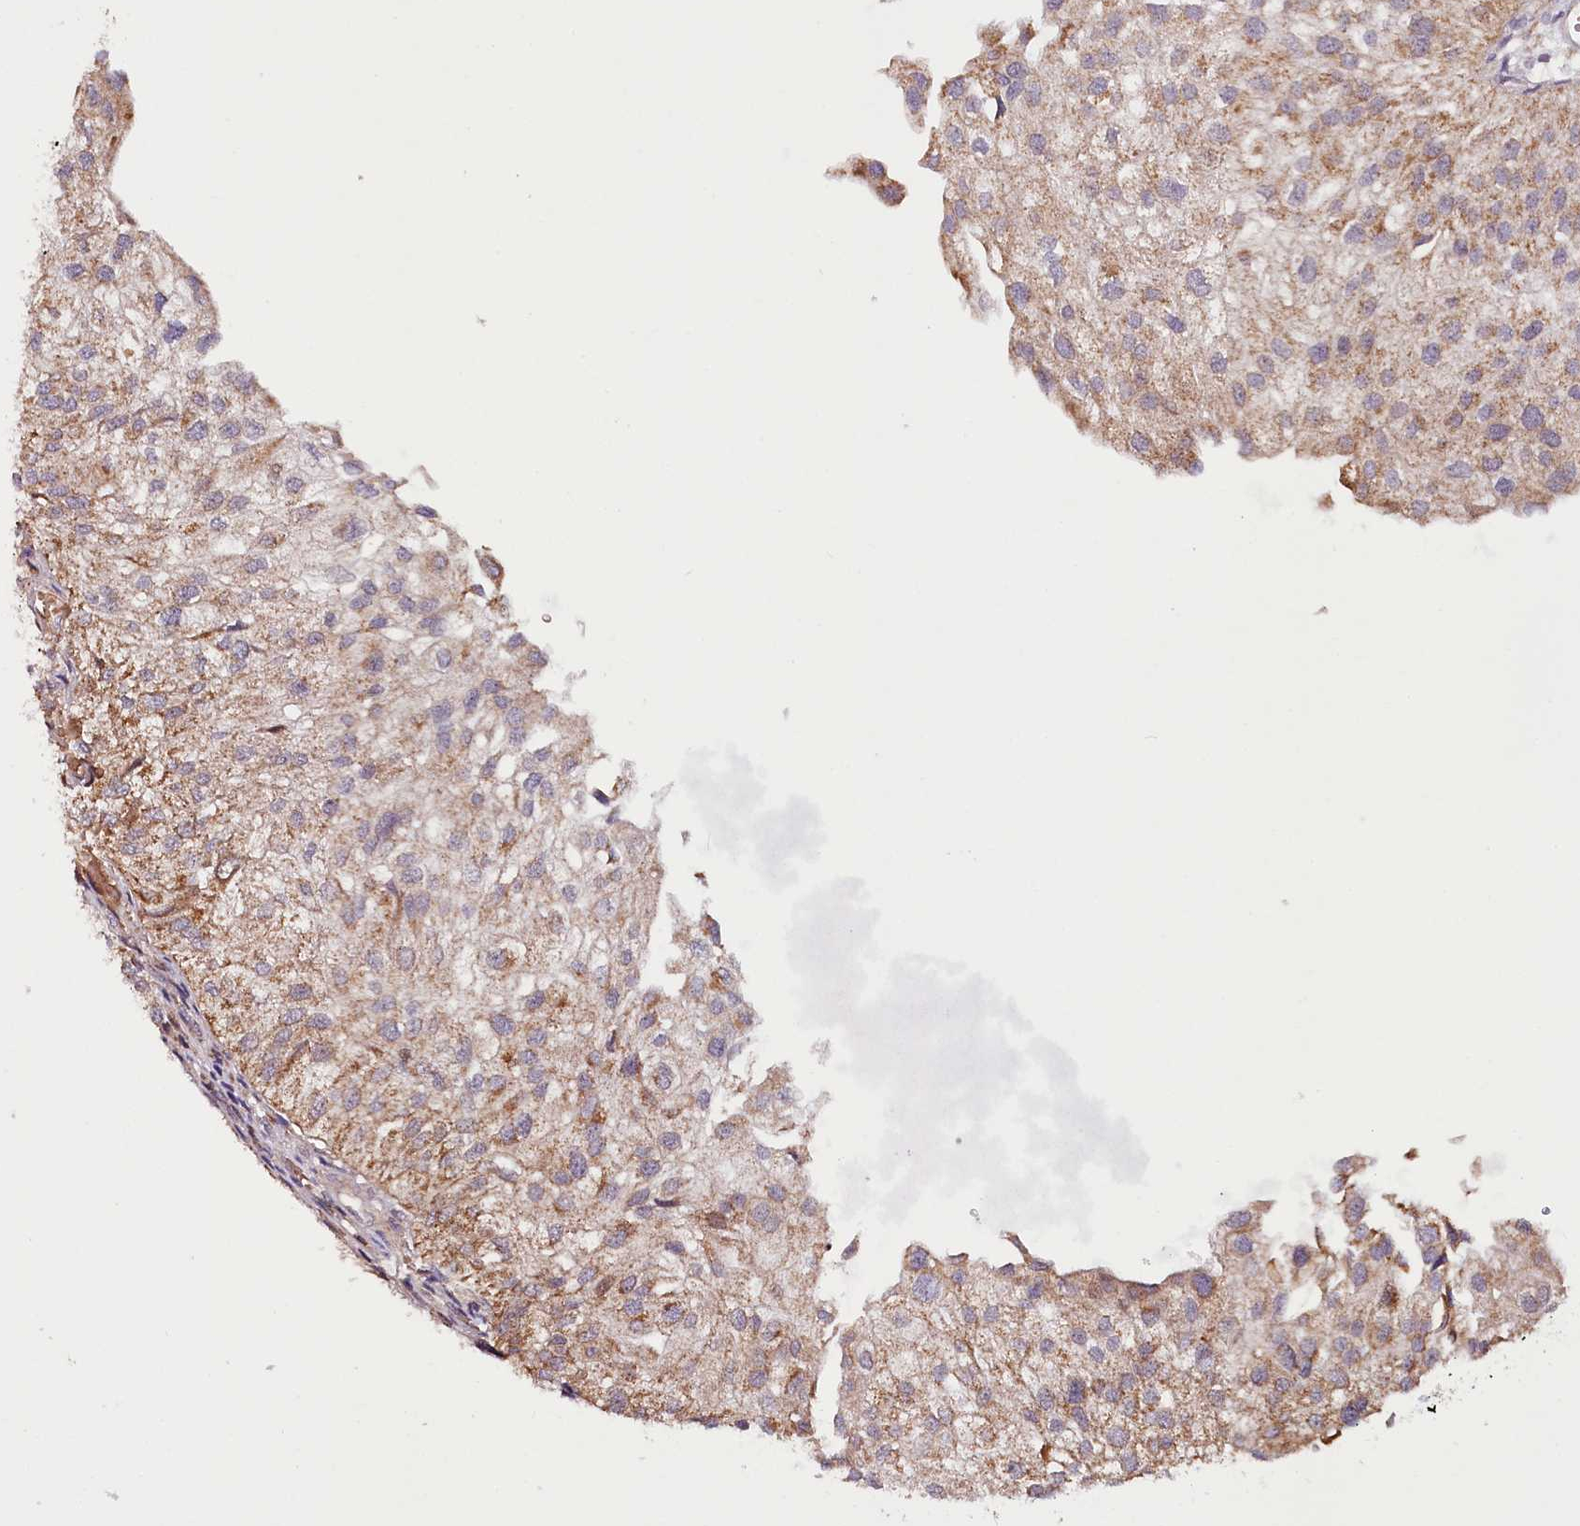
{"staining": {"intensity": "moderate", "quantity": ">75%", "location": "cytoplasmic/membranous"}, "tissue": "urothelial cancer", "cell_type": "Tumor cells", "image_type": "cancer", "snomed": [{"axis": "morphology", "description": "Urothelial carcinoma, Low grade"}, {"axis": "topography", "description": "Urinary bladder"}], "caption": "Protein expression analysis of human urothelial cancer reveals moderate cytoplasmic/membranous staining in about >75% of tumor cells.", "gene": "ST7", "patient": {"sex": "female", "age": 89}}